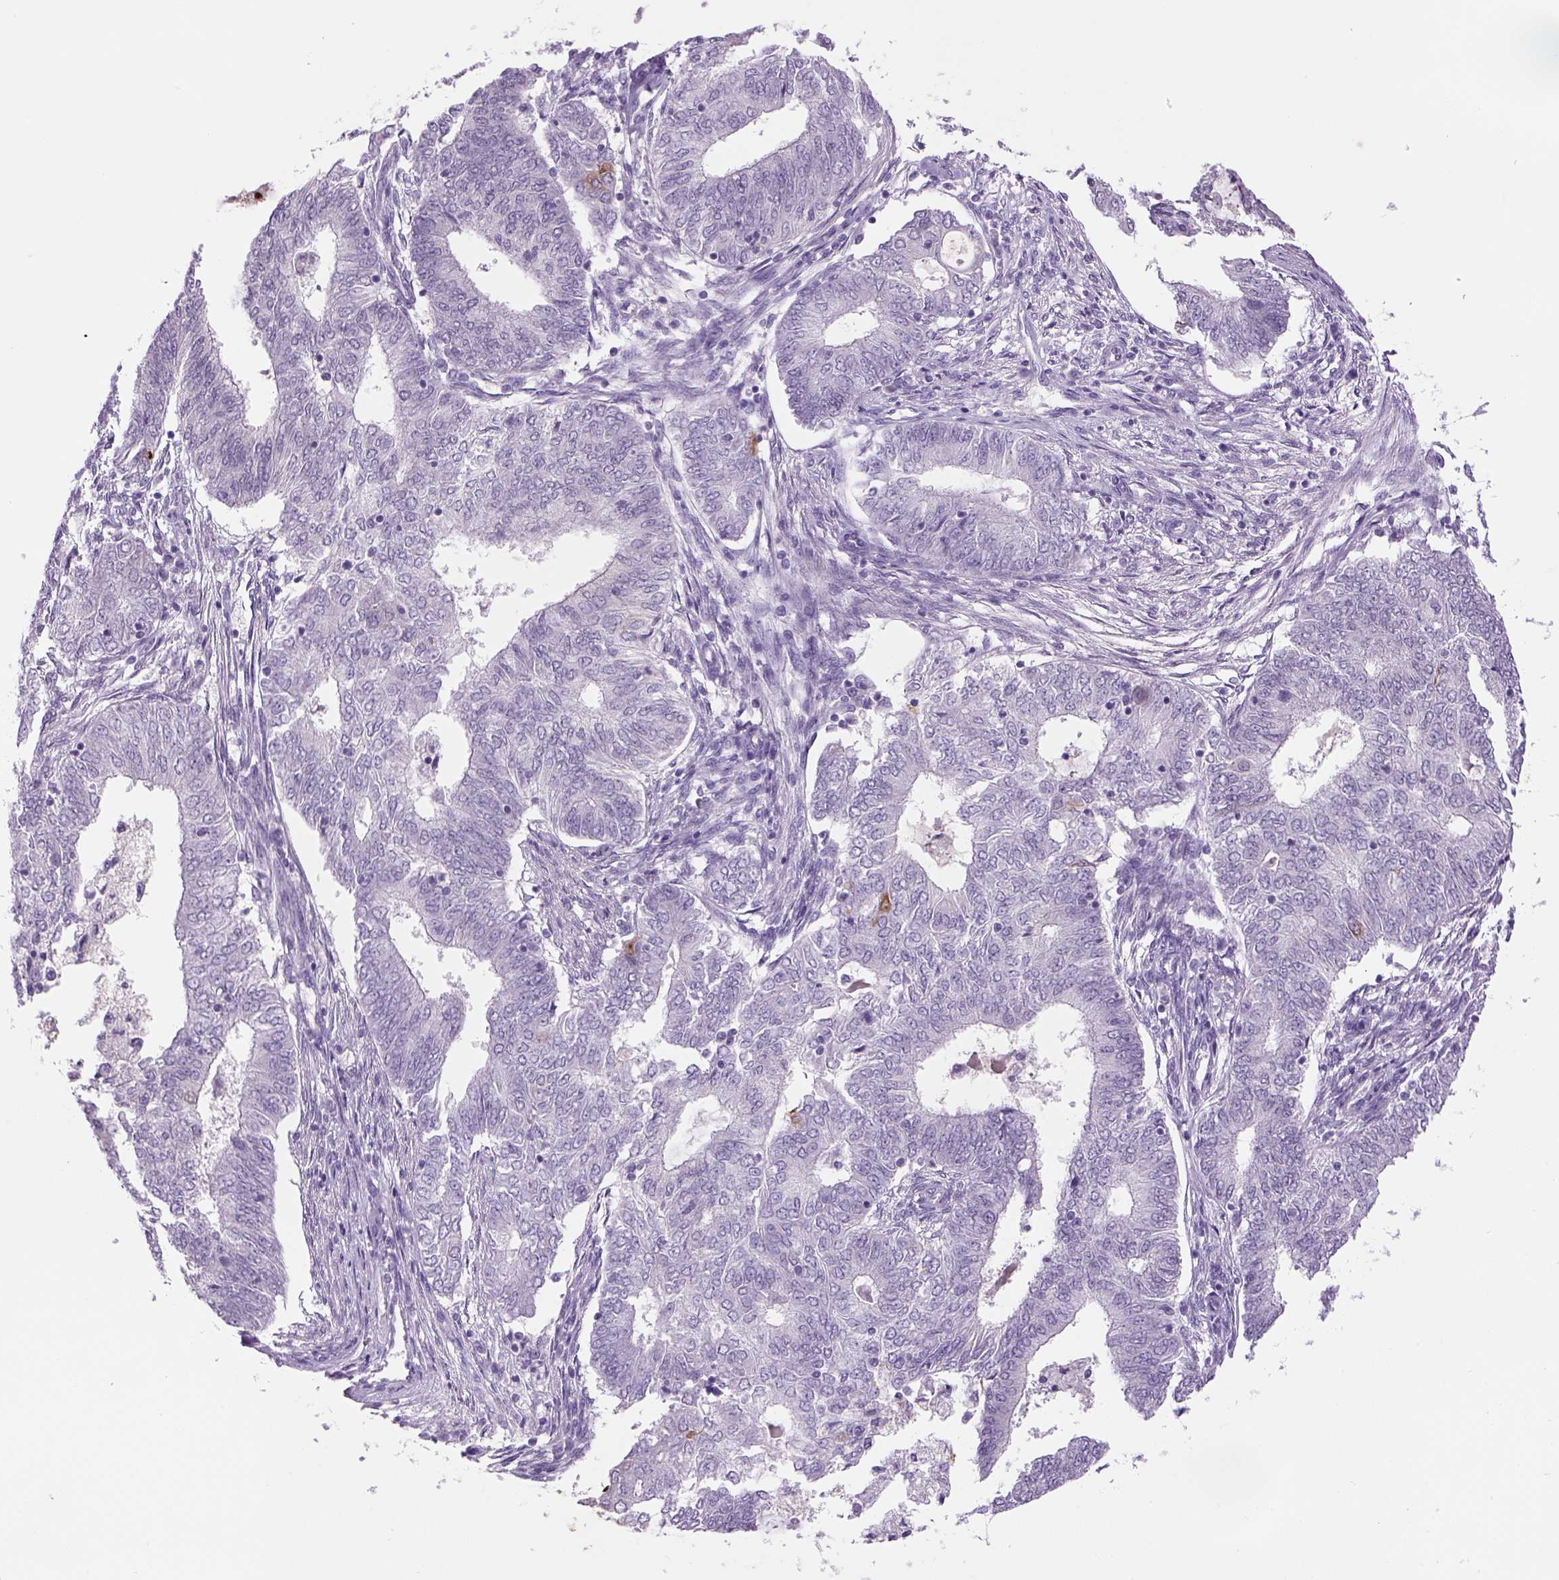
{"staining": {"intensity": "negative", "quantity": "none", "location": "none"}, "tissue": "endometrial cancer", "cell_type": "Tumor cells", "image_type": "cancer", "snomed": [{"axis": "morphology", "description": "Adenocarcinoma, NOS"}, {"axis": "topography", "description": "Endometrium"}], "caption": "Immunohistochemistry (IHC) image of neoplastic tissue: human endometrial adenocarcinoma stained with DAB demonstrates no significant protein staining in tumor cells.", "gene": "DBH", "patient": {"sex": "female", "age": 62}}